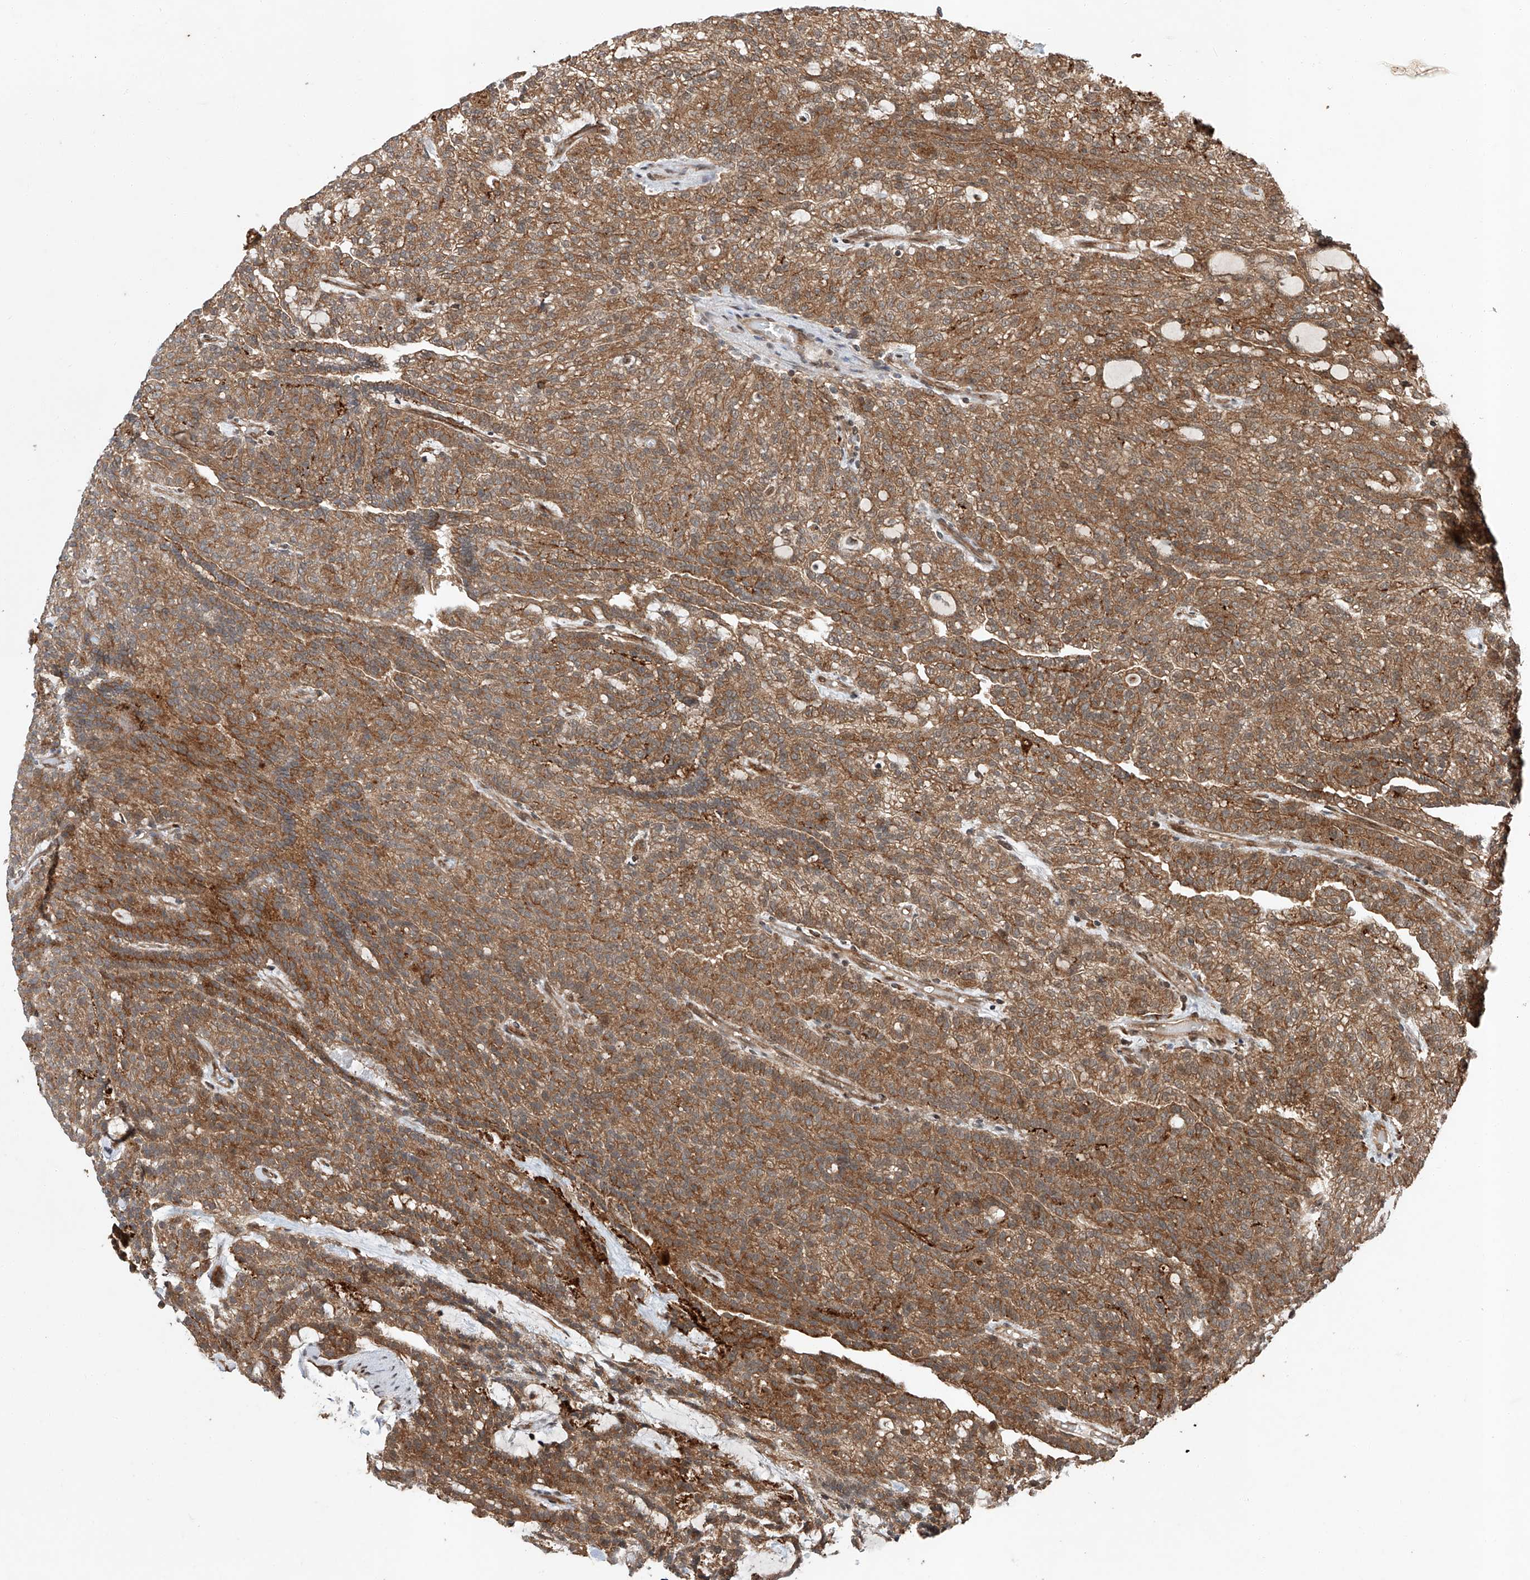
{"staining": {"intensity": "moderate", "quantity": ">75%", "location": "cytoplasmic/membranous"}, "tissue": "renal cancer", "cell_type": "Tumor cells", "image_type": "cancer", "snomed": [{"axis": "morphology", "description": "Adenocarcinoma, NOS"}, {"axis": "topography", "description": "Kidney"}], "caption": "Immunohistochemical staining of renal cancer shows medium levels of moderate cytoplasmic/membranous expression in approximately >75% of tumor cells.", "gene": "ZFP28", "patient": {"sex": "male", "age": 63}}